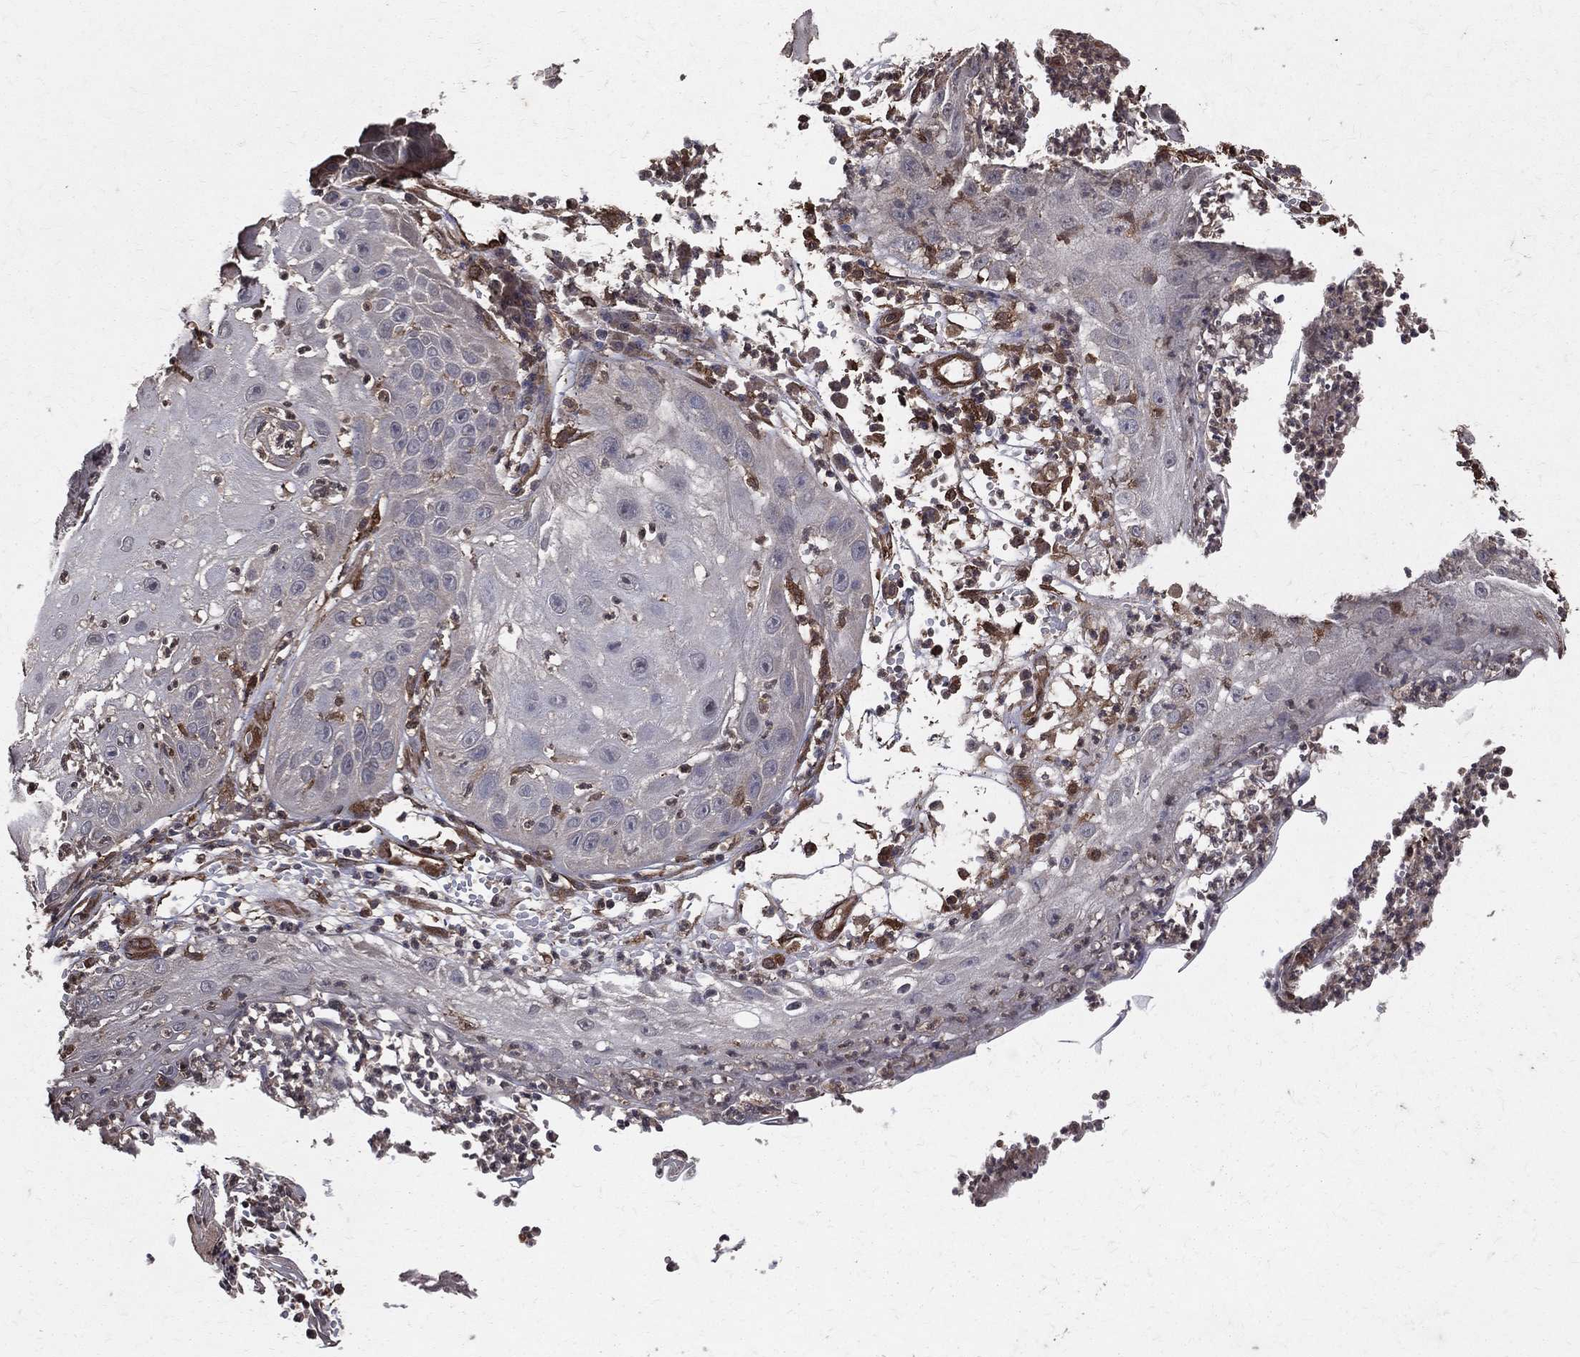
{"staining": {"intensity": "negative", "quantity": "none", "location": "none"}, "tissue": "skin cancer", "cell_type": "Tumor cells", "image_type": "cancer", "snomed": [{"axis": "morphology", "description": "Normal tissue, NOS"}, {"axis": "morphology", "description": "Squamous cell carcinoma, NOS"}, {"axis": "topography", "description": "Skin"}], "caption": "A high-resolution image shows immunohistochemistry (IHC) staining of squamous cell carcinoma (skin), which exhibits no significant expression in tumor cells.", "gene": "DPYSL2", "patient": {"sex": "male", "age": 79}}